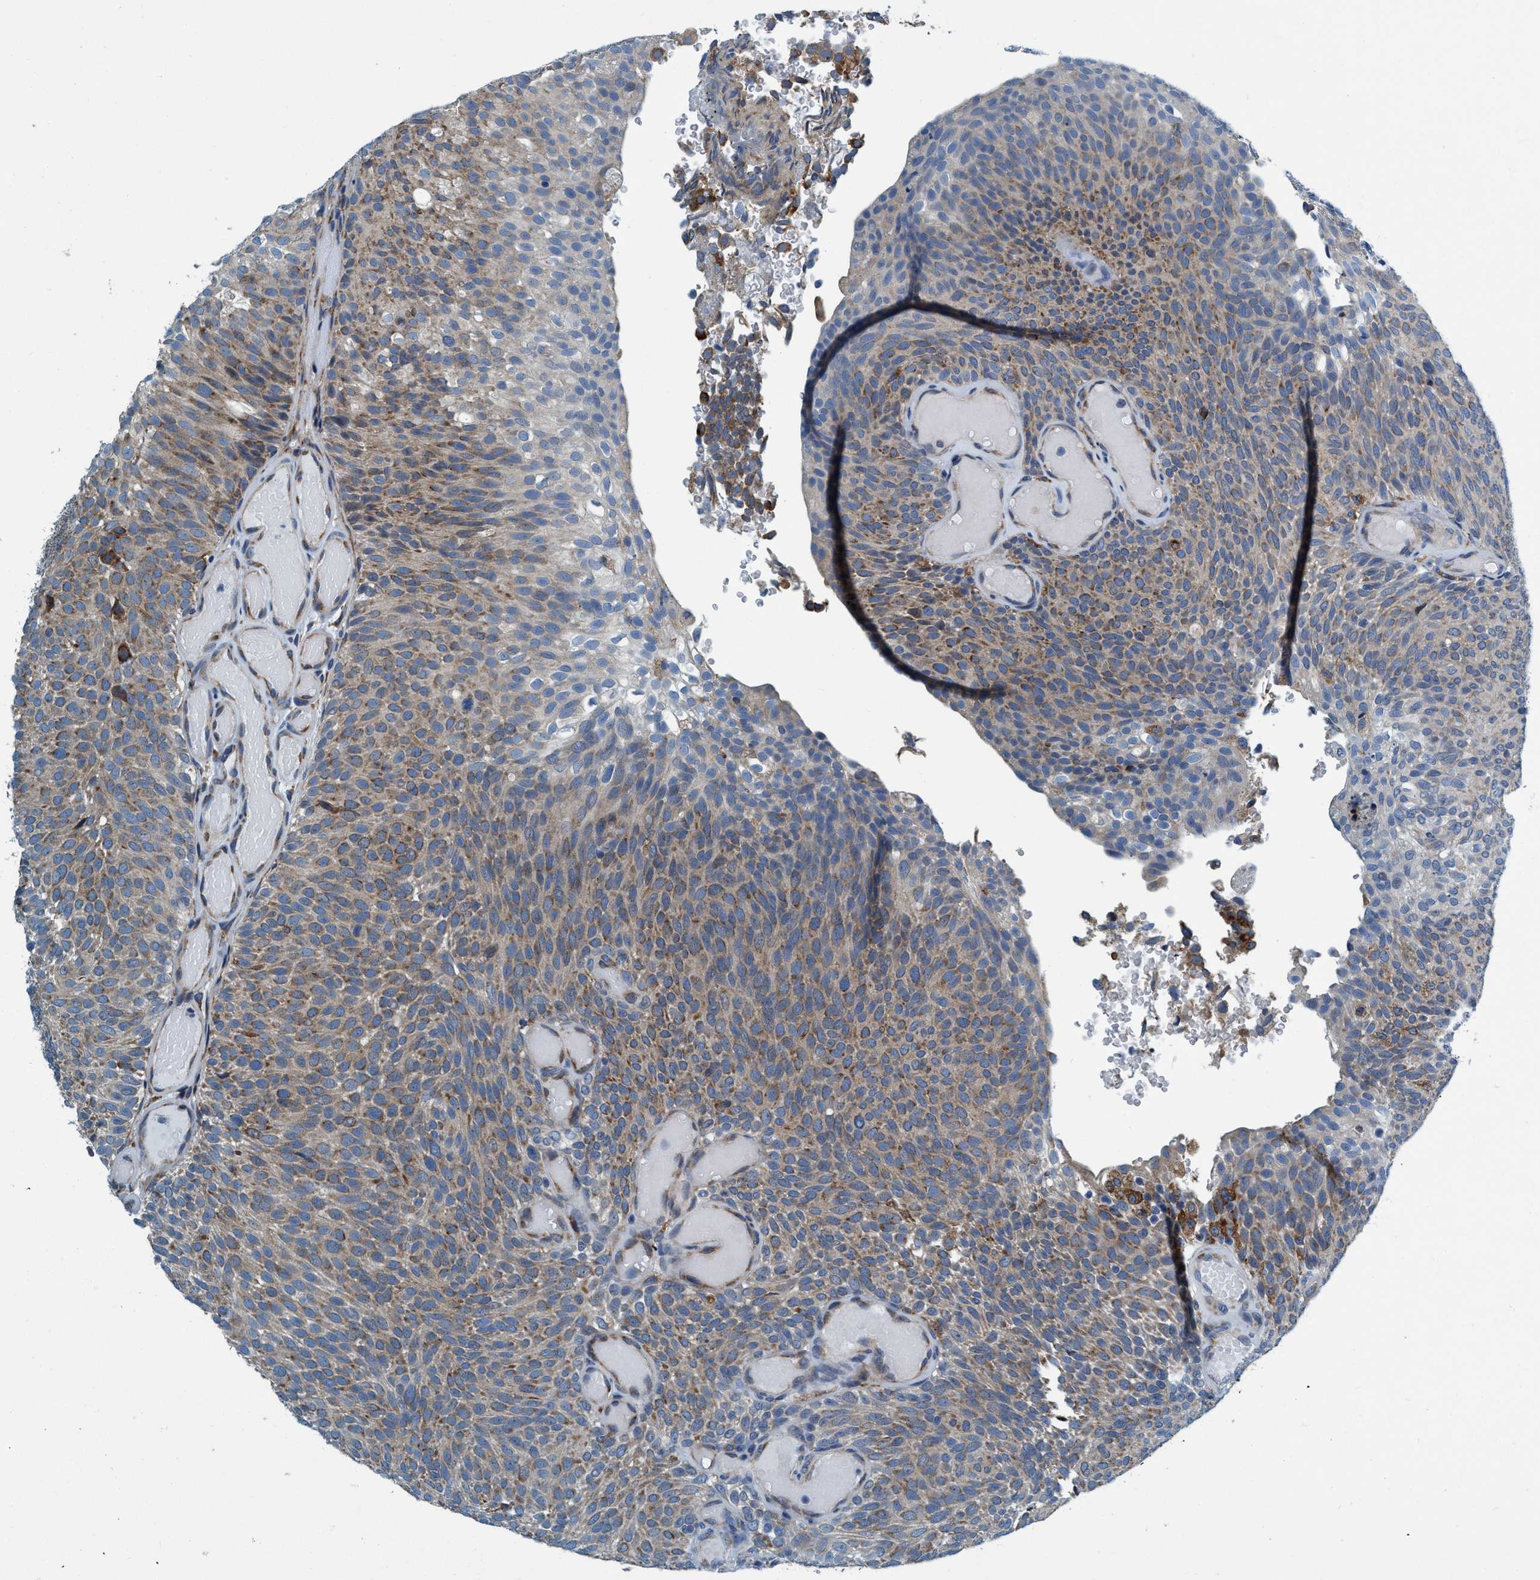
{"staining": {"intensity": "moderate", "quantity": "25%-75%", "location": "cytoplasmic/membranous"}, "tissue": "urothelial cancer", "cell_type": "Tumor cells", "image_type": "cancer", "snomed": [{"axis": "morphology", "description": "Urothelial carcinoma, Low grade"}, {"axis": "topography", "description": "Urinary bladder"}], "caption": "This image displays urothelial cancer stained with IHC to label a protein in brown. The cytoplasmic/membranous of tumor cells show moderate positivity for the protein. Nuclei are counter-stained blue.", "gene": "ARMC9", "patient": {"sex": "male", "age": 78}}